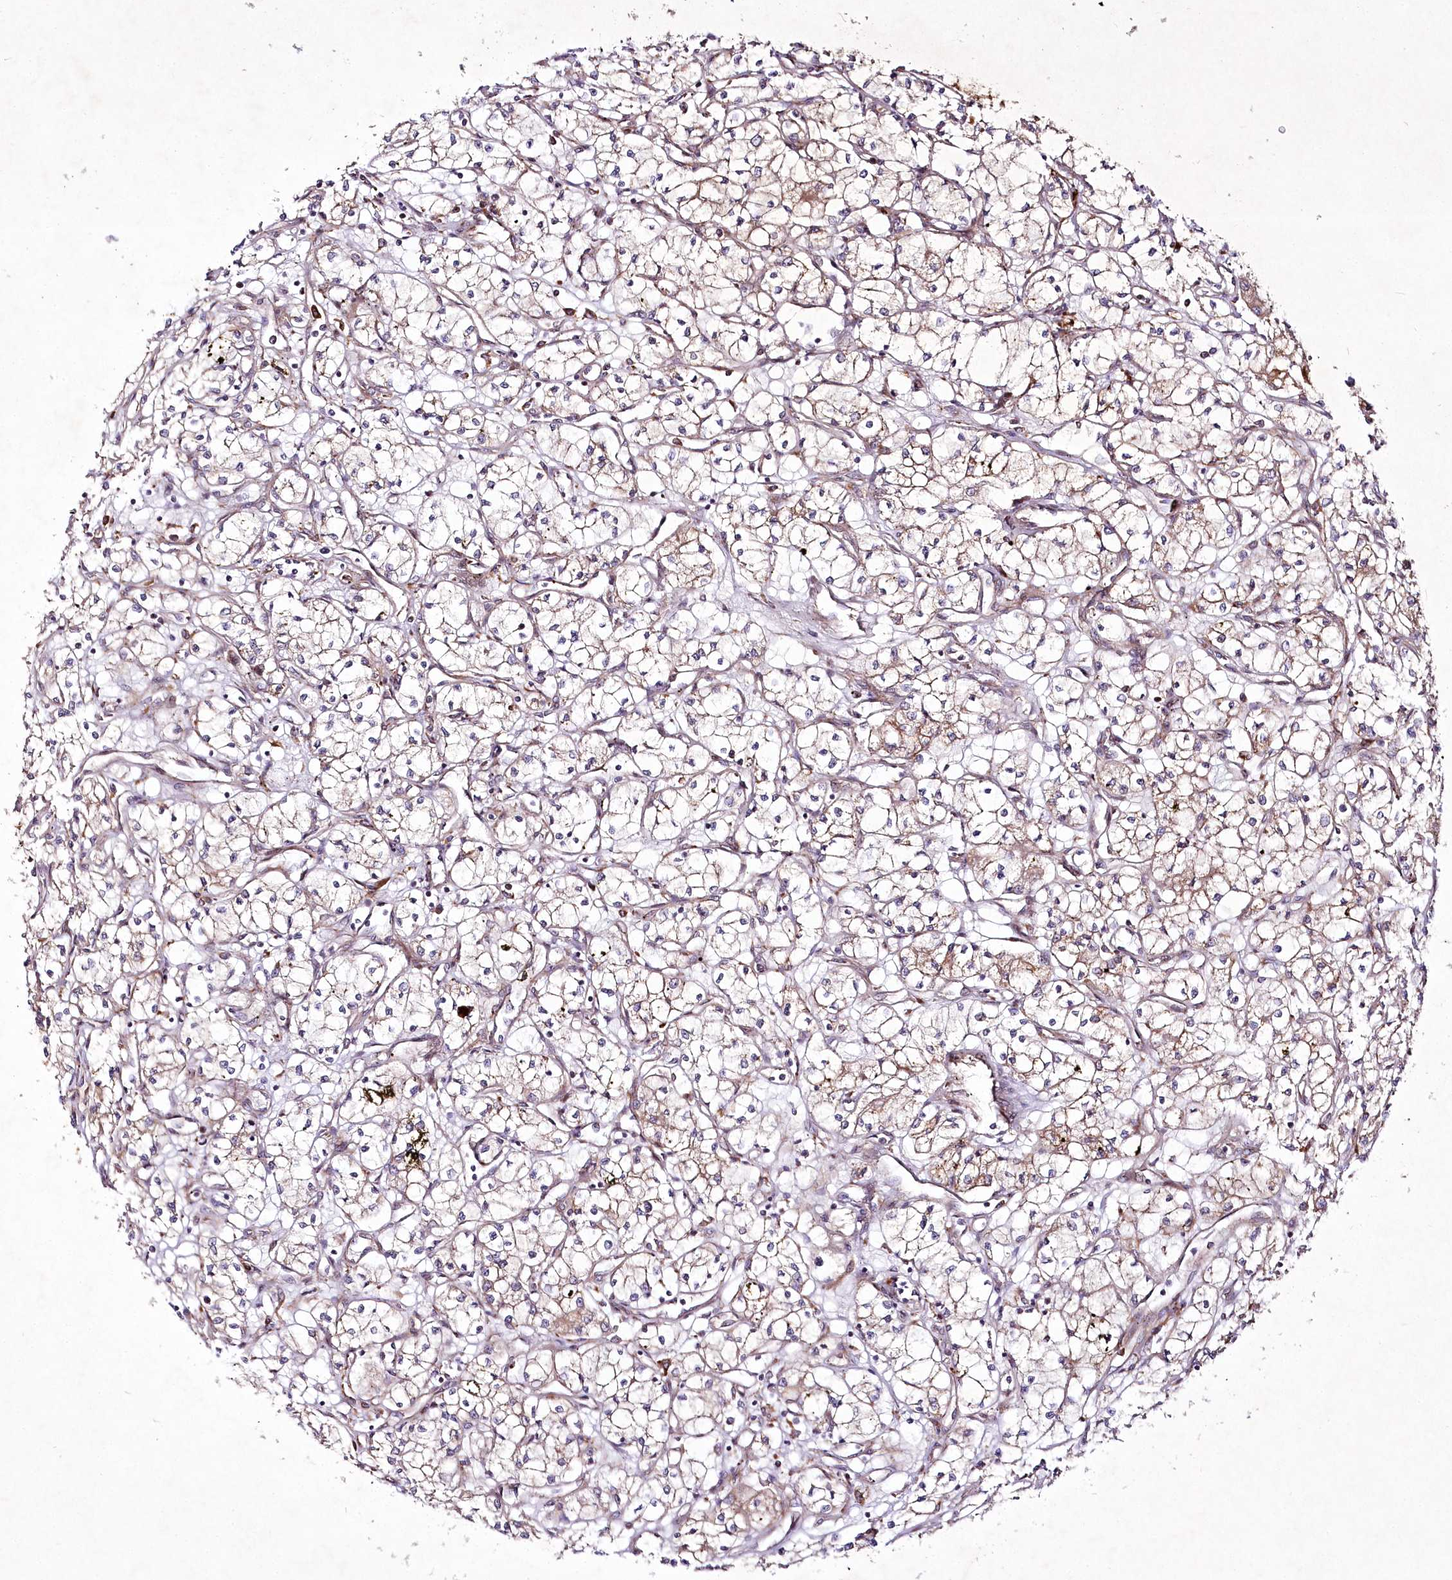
{"staining": {"intensity": "weak", "quantity": "25%-75%", "location": "cytoplasmic/membranous"}, "tissue": "renal cancer", "cell_type": "Tumor cells", "image_type": "cancer", "snomed": [{"axis": "morphology", "description": "Adenocarcinoma, NOS"}, {"axis": "topography", "description": "Kidney"}], "caption": "Protein staining of renal cancer (adenocarcinoma) tissue reveals weak cytoplasmic/membranous staining in approximately 25%-75% of tumor cells.", "gene": "PSTK", "patient": {"sex": "male", "age": 59}}